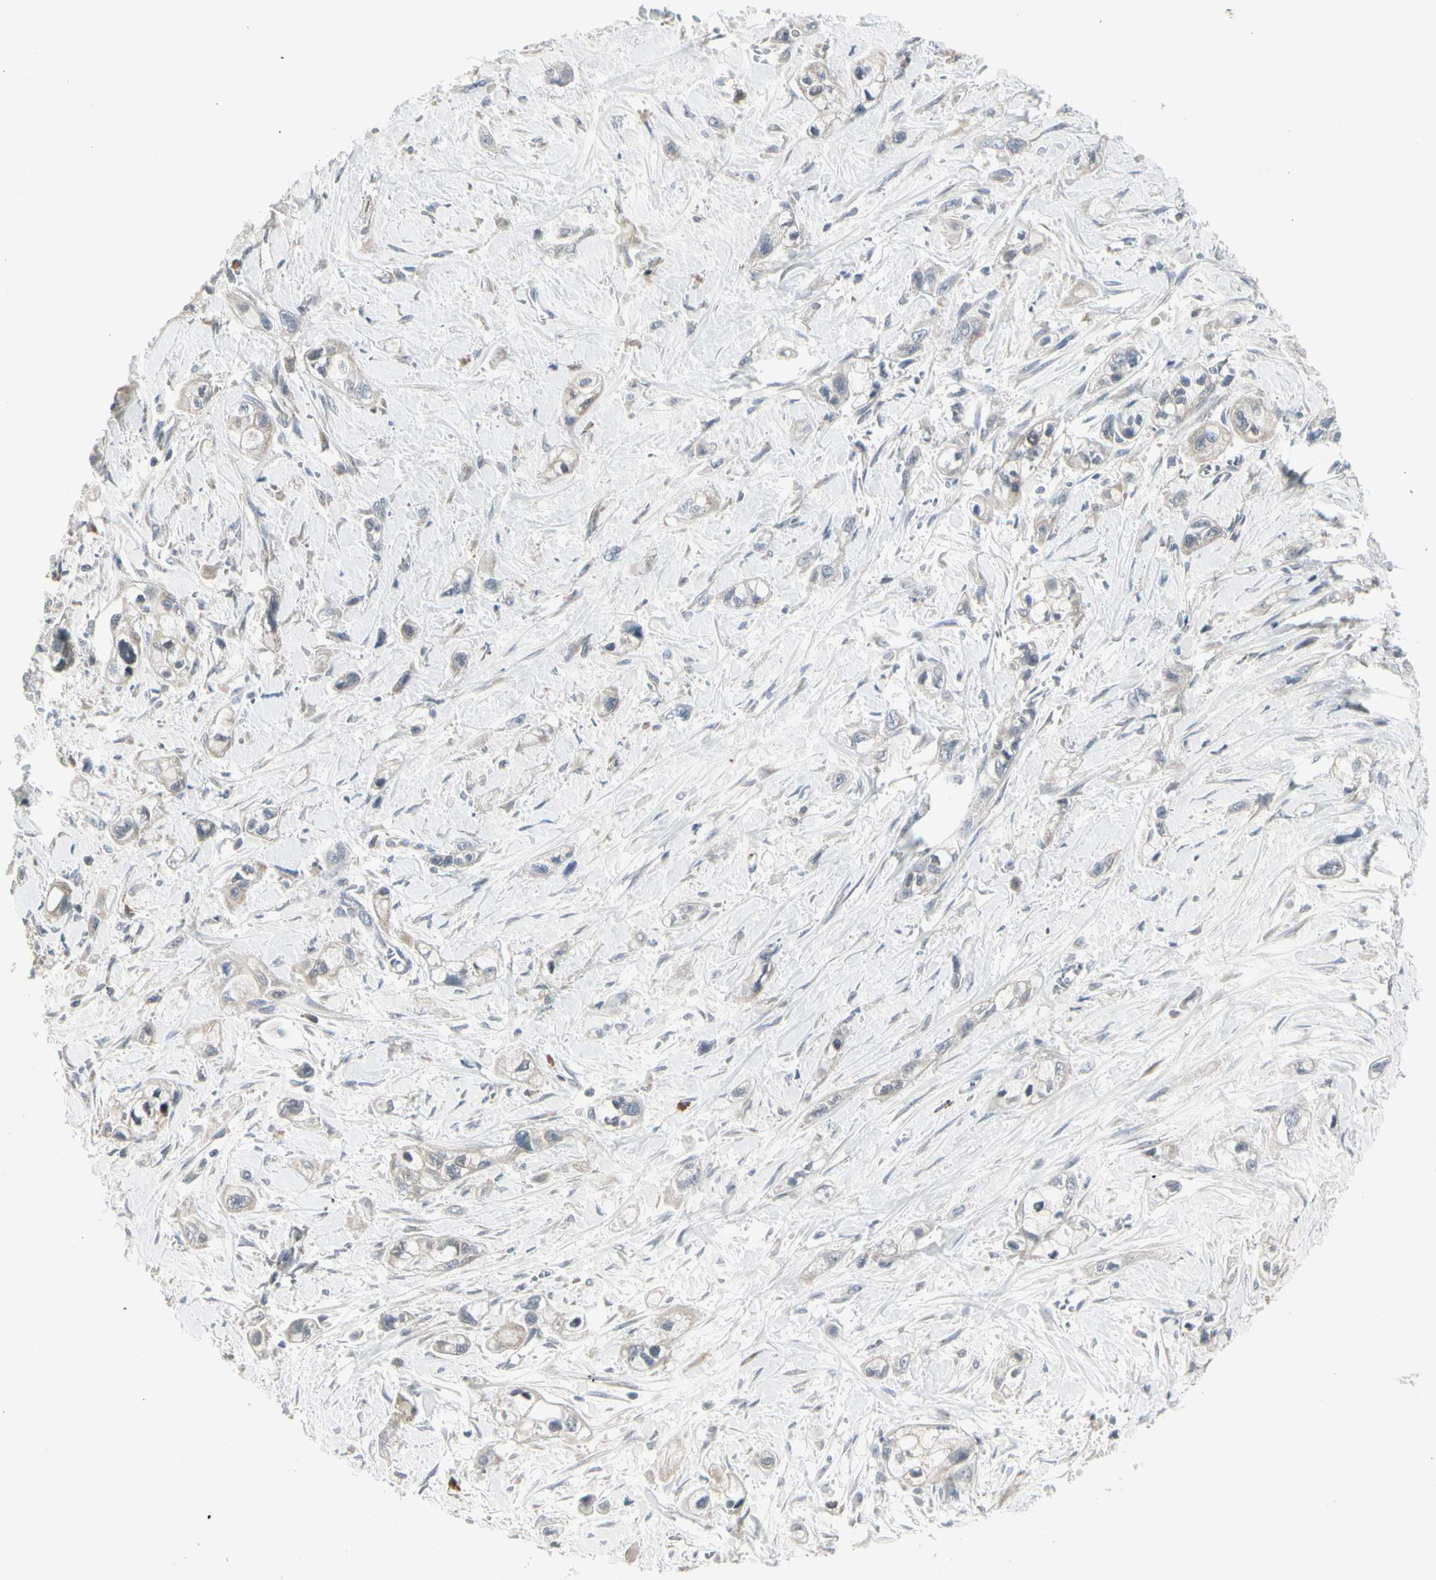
{"staining": {"intensity": "weak", "quantity": "25%-75%", "location": "cytoplasmic/membranous"}, "tissue": "pancreatic cancer", "cell_type": "Tumor cells", "image_type": "cancer", "snomed": [{"axis": "morphology", "description": "Adenocarcinoma, NOS"}, {"axis": "topography", "description": "Pancreas"}], "caption": "Human pancreatic adenocarcinoma stained with a protein marker displays weak staining in tumor cells.", "gene": "GRN", "patient": {"sex": "male", "age": 74}}